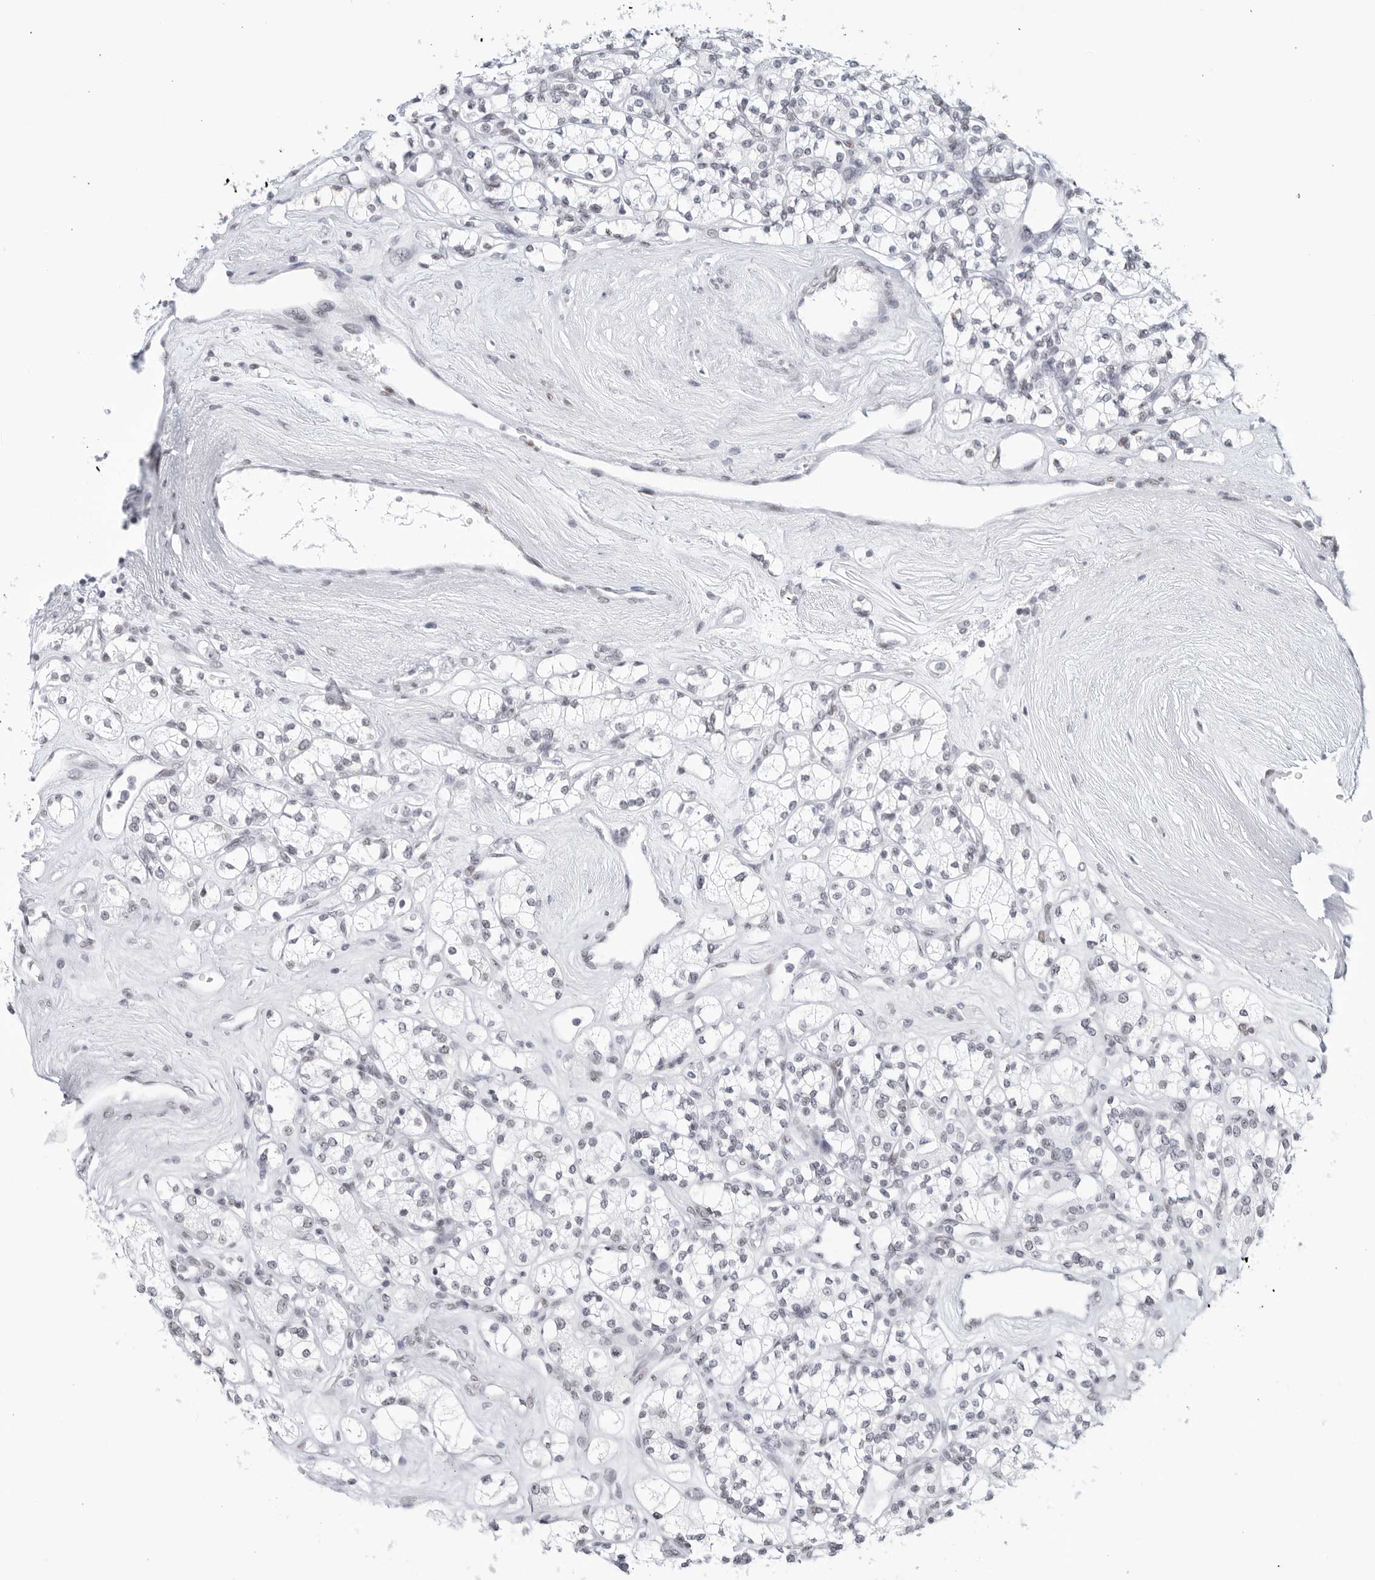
{"staining": {"intensity": "negative", "quantity": "none", "location": "none"}, "tissue": "renal cancer", "cell_type": "Tumor cells", "image_type": "cancer", "snomed": [{"axis": "morphology", "description": "Adenocarcinoma, NOS"}, {"axis": "topography", "description": "Kidney"}], "caption": "IHC photomicrograph of human renal cancer stained for a protein (brown), which exhibits no positivity in tumor cells.", "gene": "HP1BP3", "patient": {"sex": "male", "age": 77}}